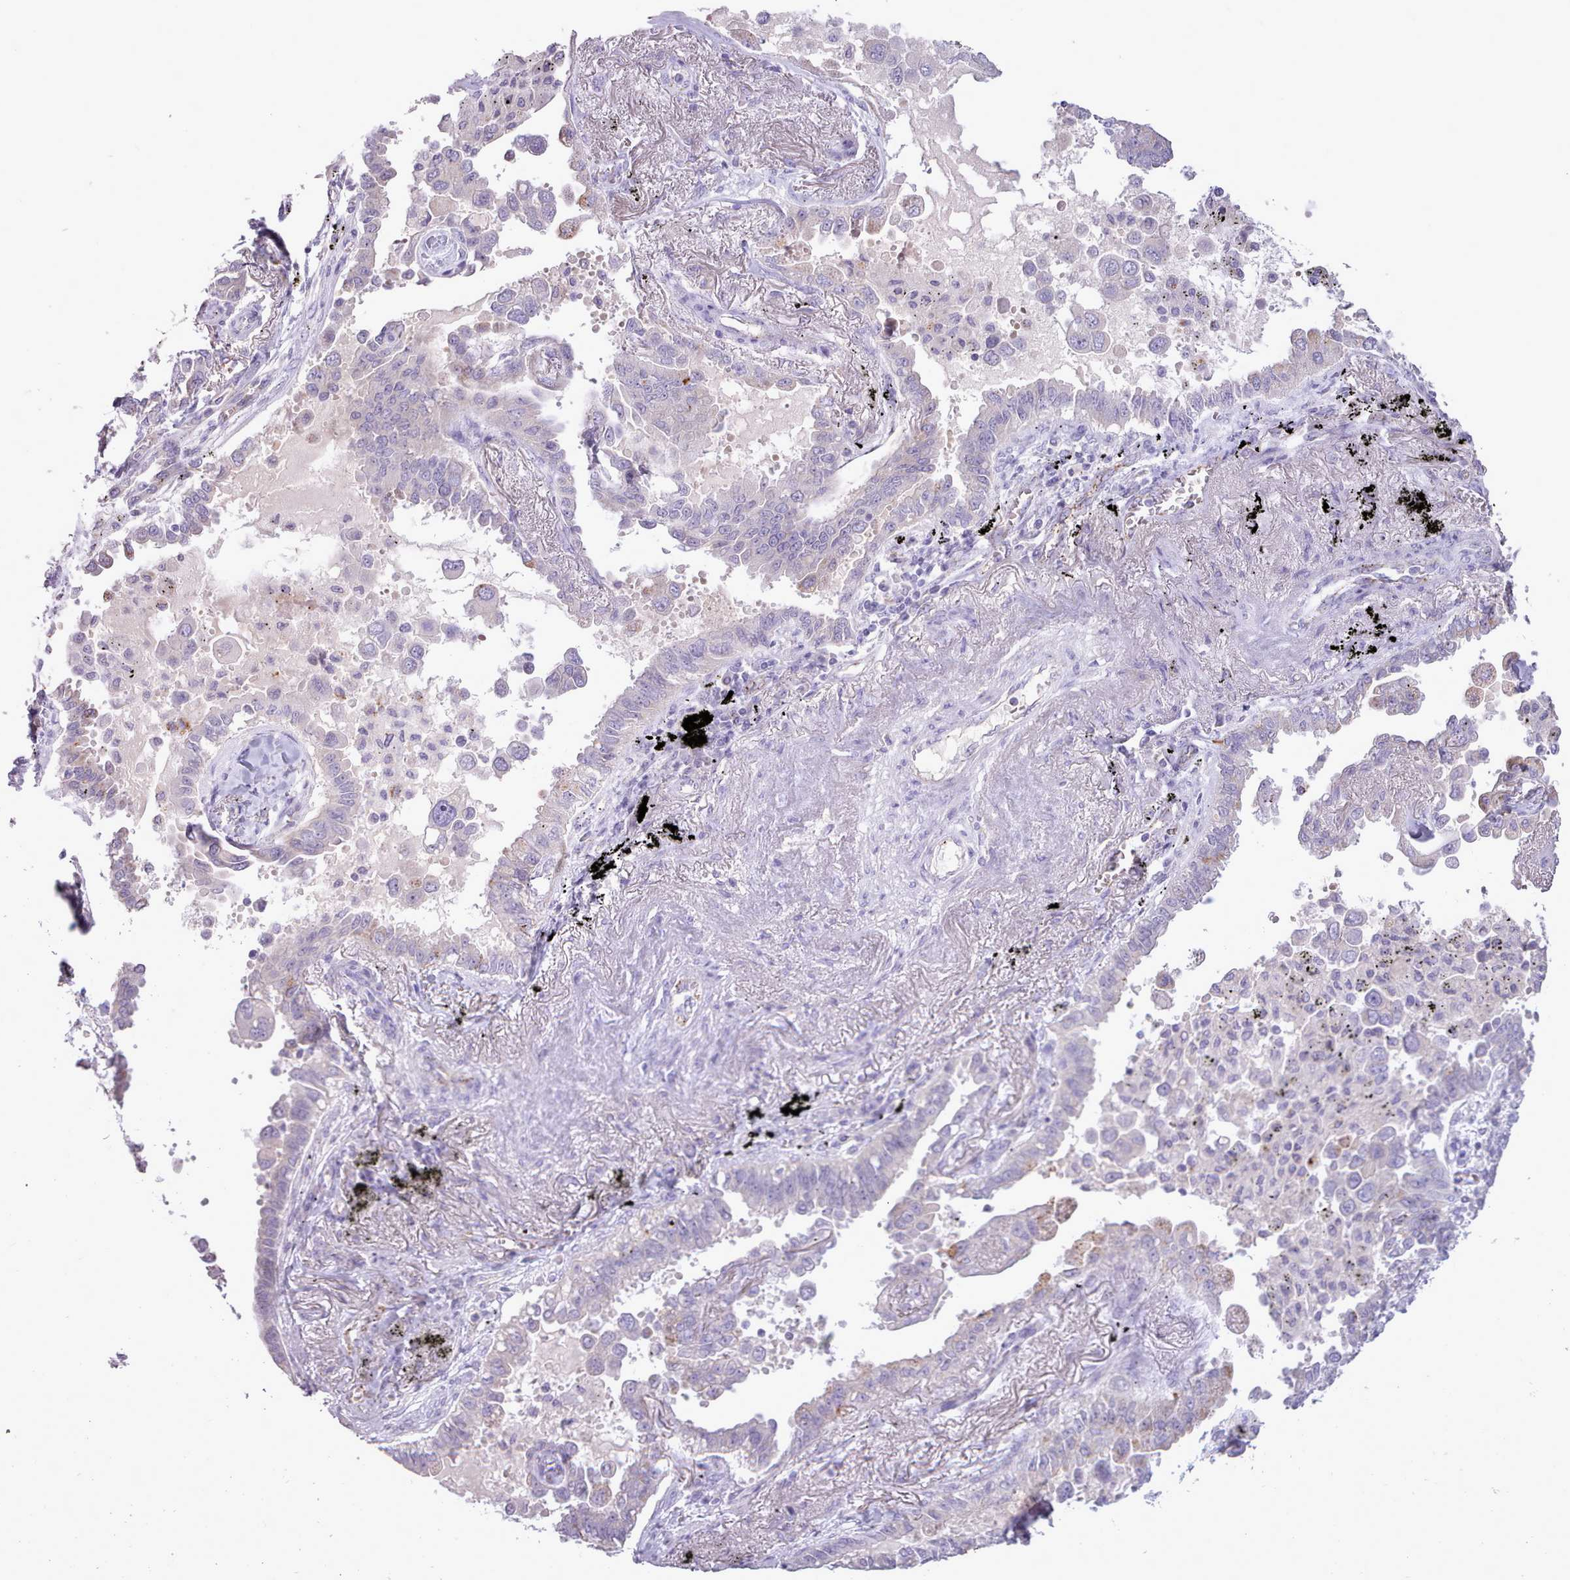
{"staining": {"intensity": "negative", "quantity": "none", "location": "none"}, "tissue": "lung cancer", "cell_type": "Tumor cells", "image_type": "cancer", "snomed": [{"axis": "morphology", "description": "Adenocarcinoma, NOS"}, {"axis": "topography", "description": "Lung"}], "caption": "A high-resolution micrograph shows immunohistochemistry staining of lung cancer, which shows no significant positivity in tumor cells.", "gene": "ATRAID", "patient": {"sex": "male", "age": 67}}